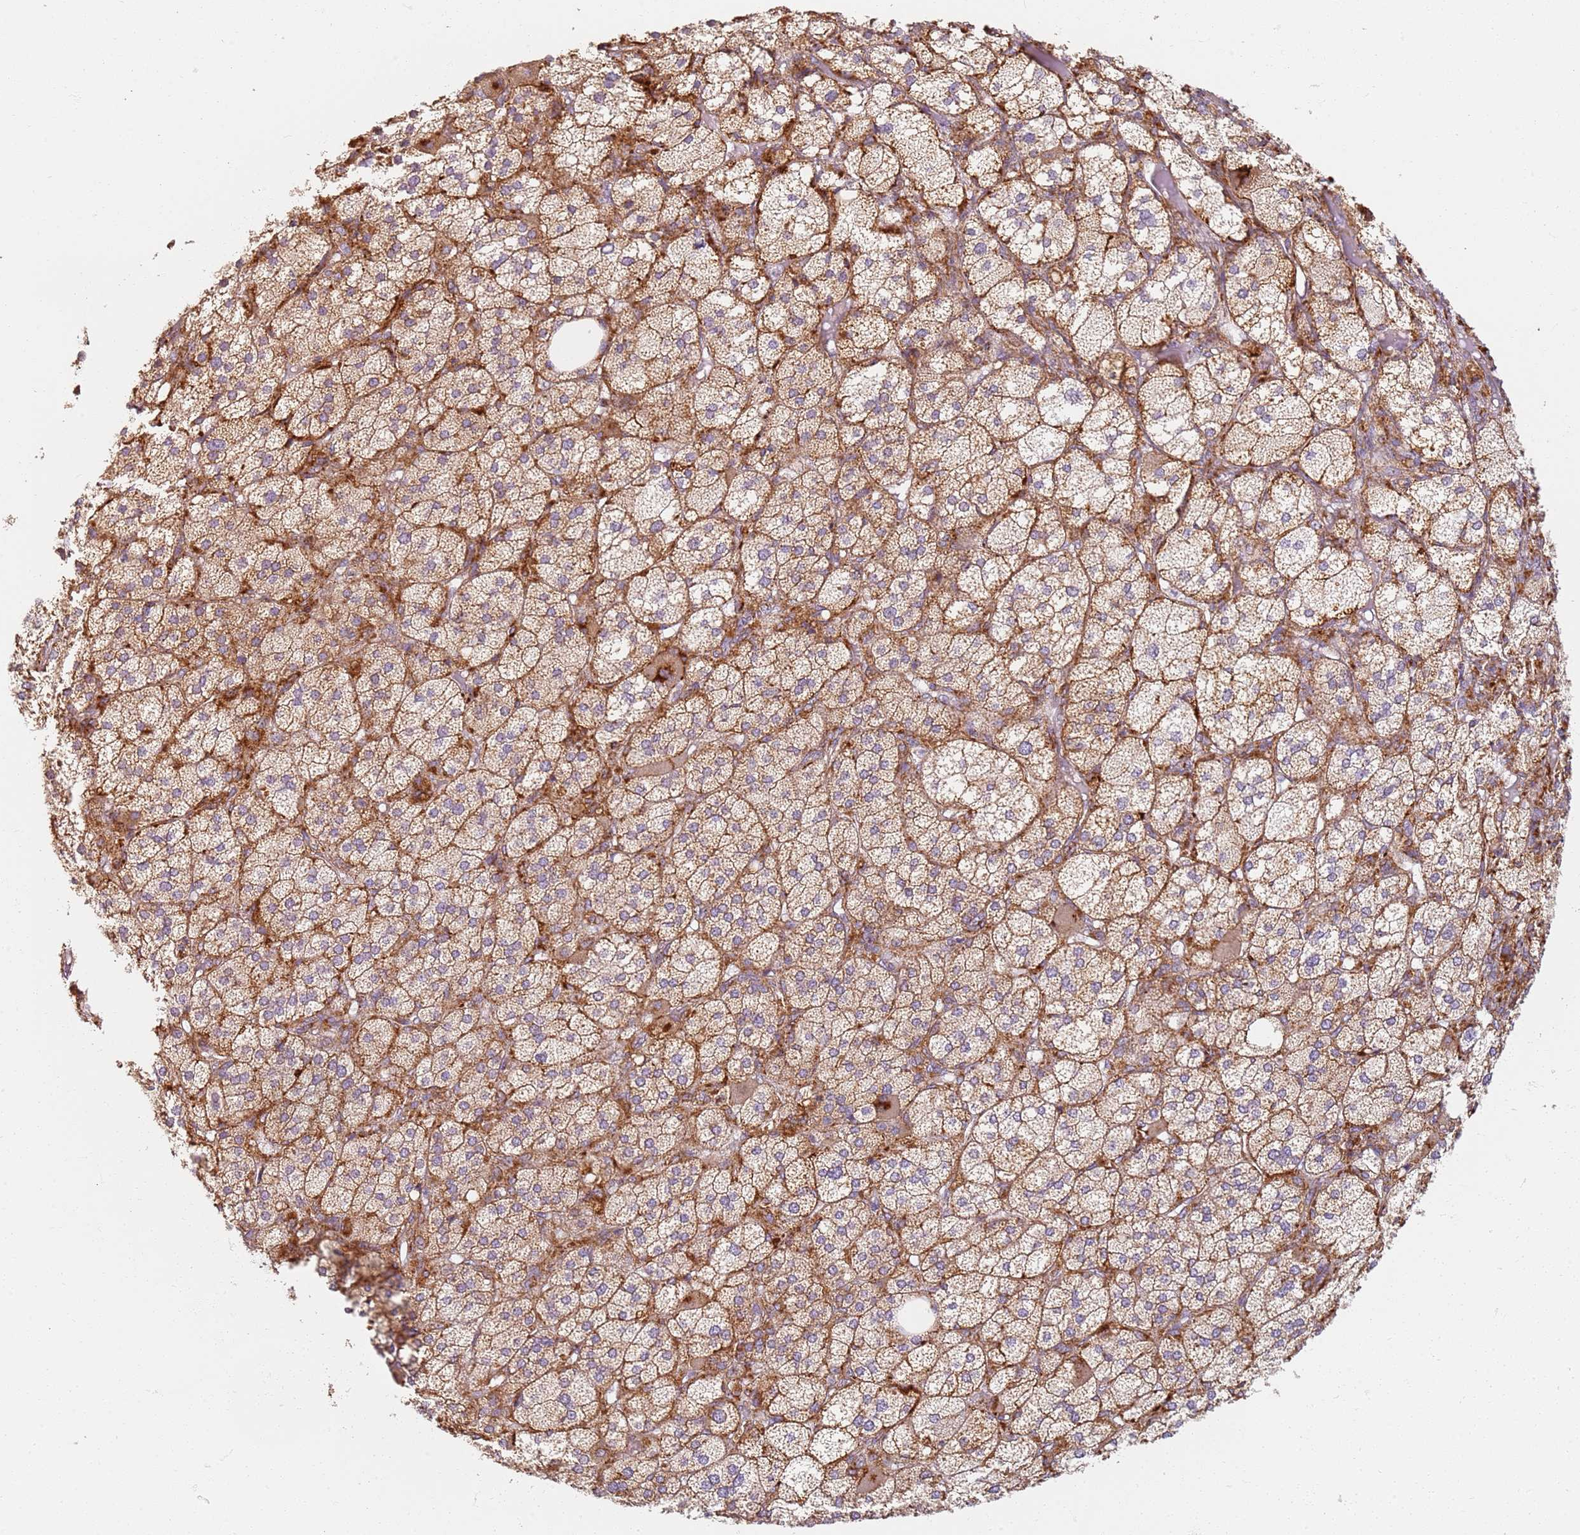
{"staining": {"intensity": "moderate", "quantity": ">75%", "location": "cytoplasmic/membranous"}, "tissue": "adrenal gland", "cell_type": "Glandular cells", "image_type": "normal", "snomed": [{"axis": "morphology", "description": "Normal tissue, NOS"}, {"axis": "topography", "description": "Adrenal gland"}], "caption": "Protein staining of normal adrenal gland shows moderate cytoplasmic/membranous staining in approximately >75% of glandular cells.", "gene": "PROKR2", "patient": {"sex": "female", "age": 61}}